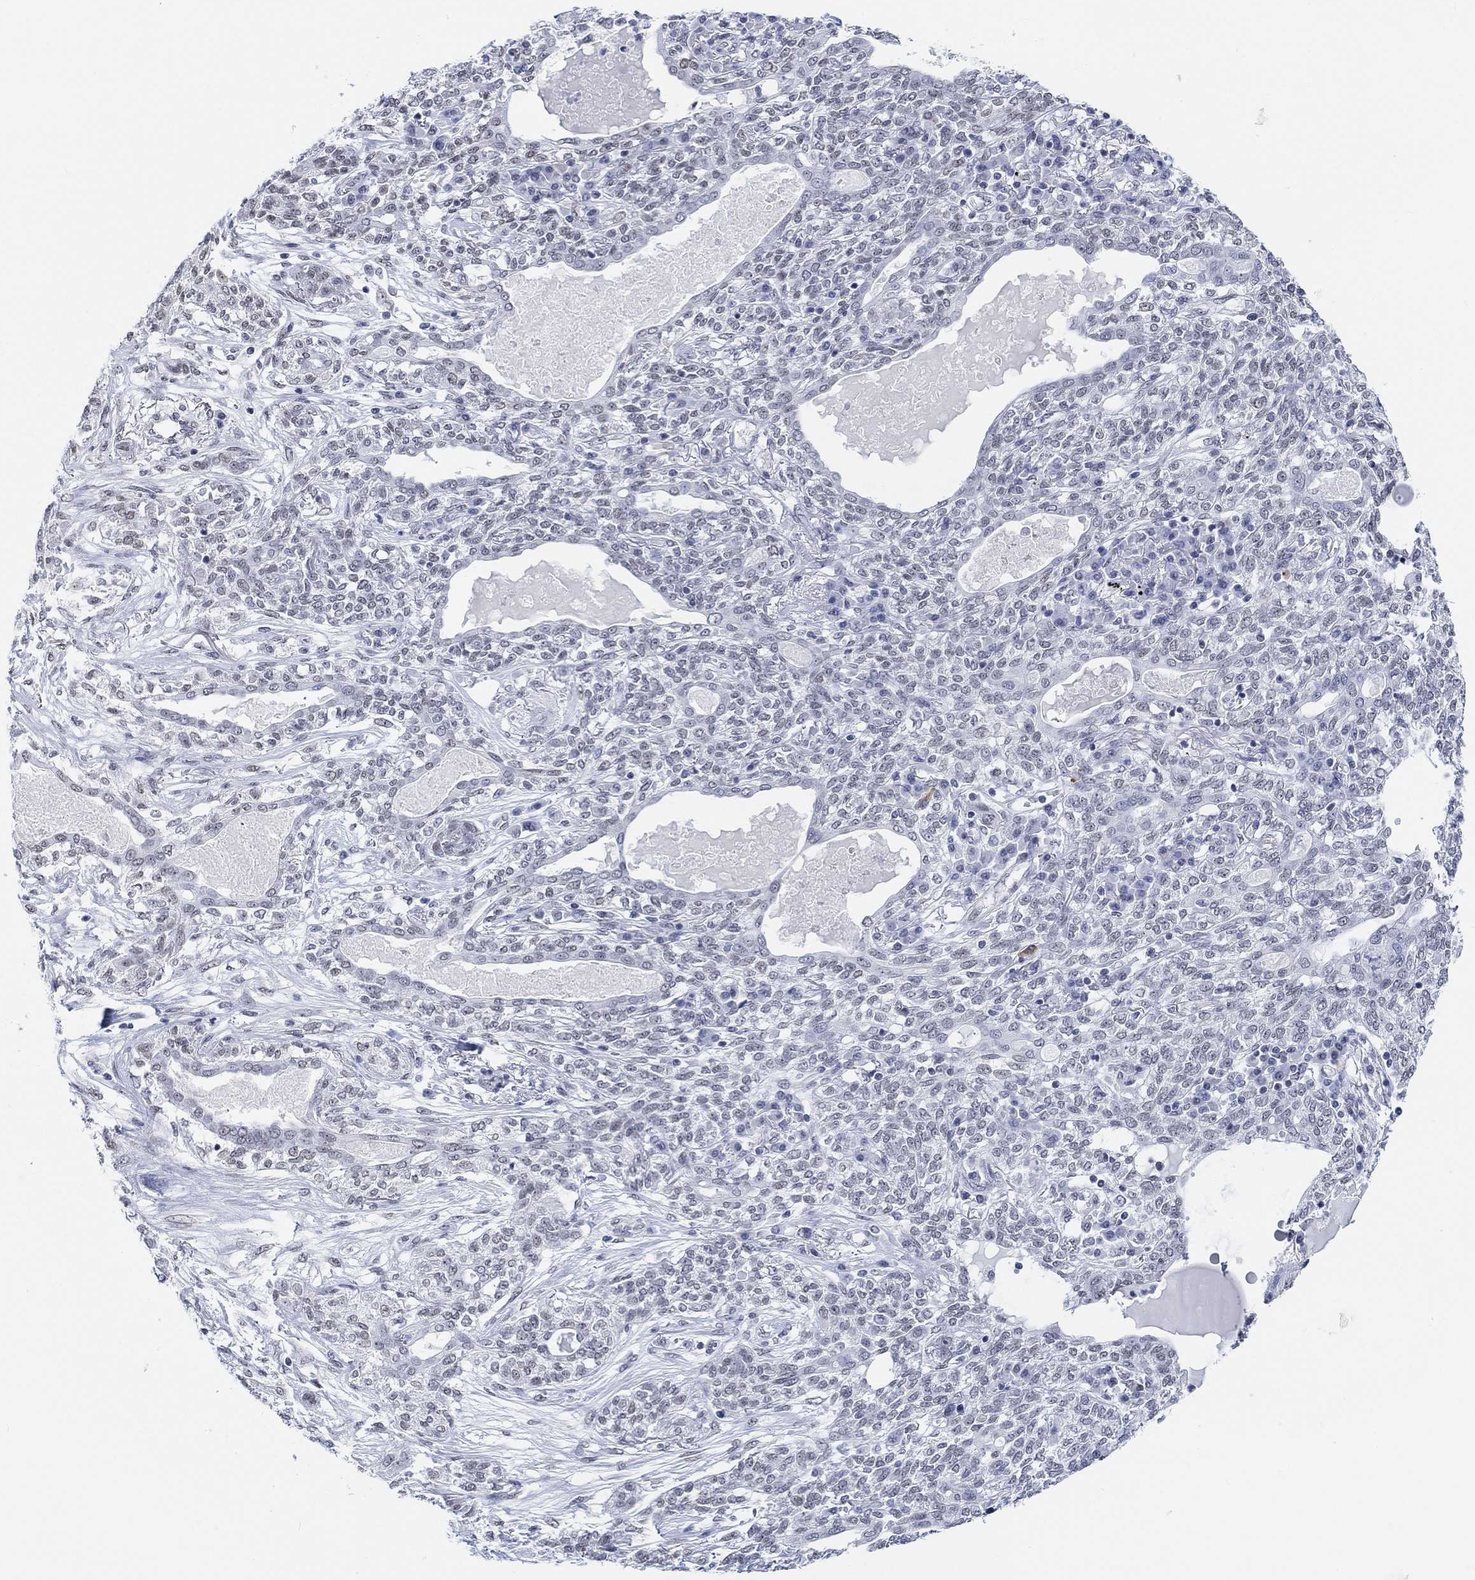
{"staining": {"intensity": "negative", "quantity": "none", "location": "none"}, "tissue": "lung cancer", "cell_type": "Tumor cells", "image_type": "cancer", "snomed": [{"axis": "morphology", "description": "Squamous cell carcinoma, NOS"}, {"axis": "topography", "description": "Lung"}], "caption": "Immunohistochemistry of squamous cell carcinoma (lung) shows no staining in tumor cells.", "gene": "PURG", "patient": {"sex": "female", "age": 70}}